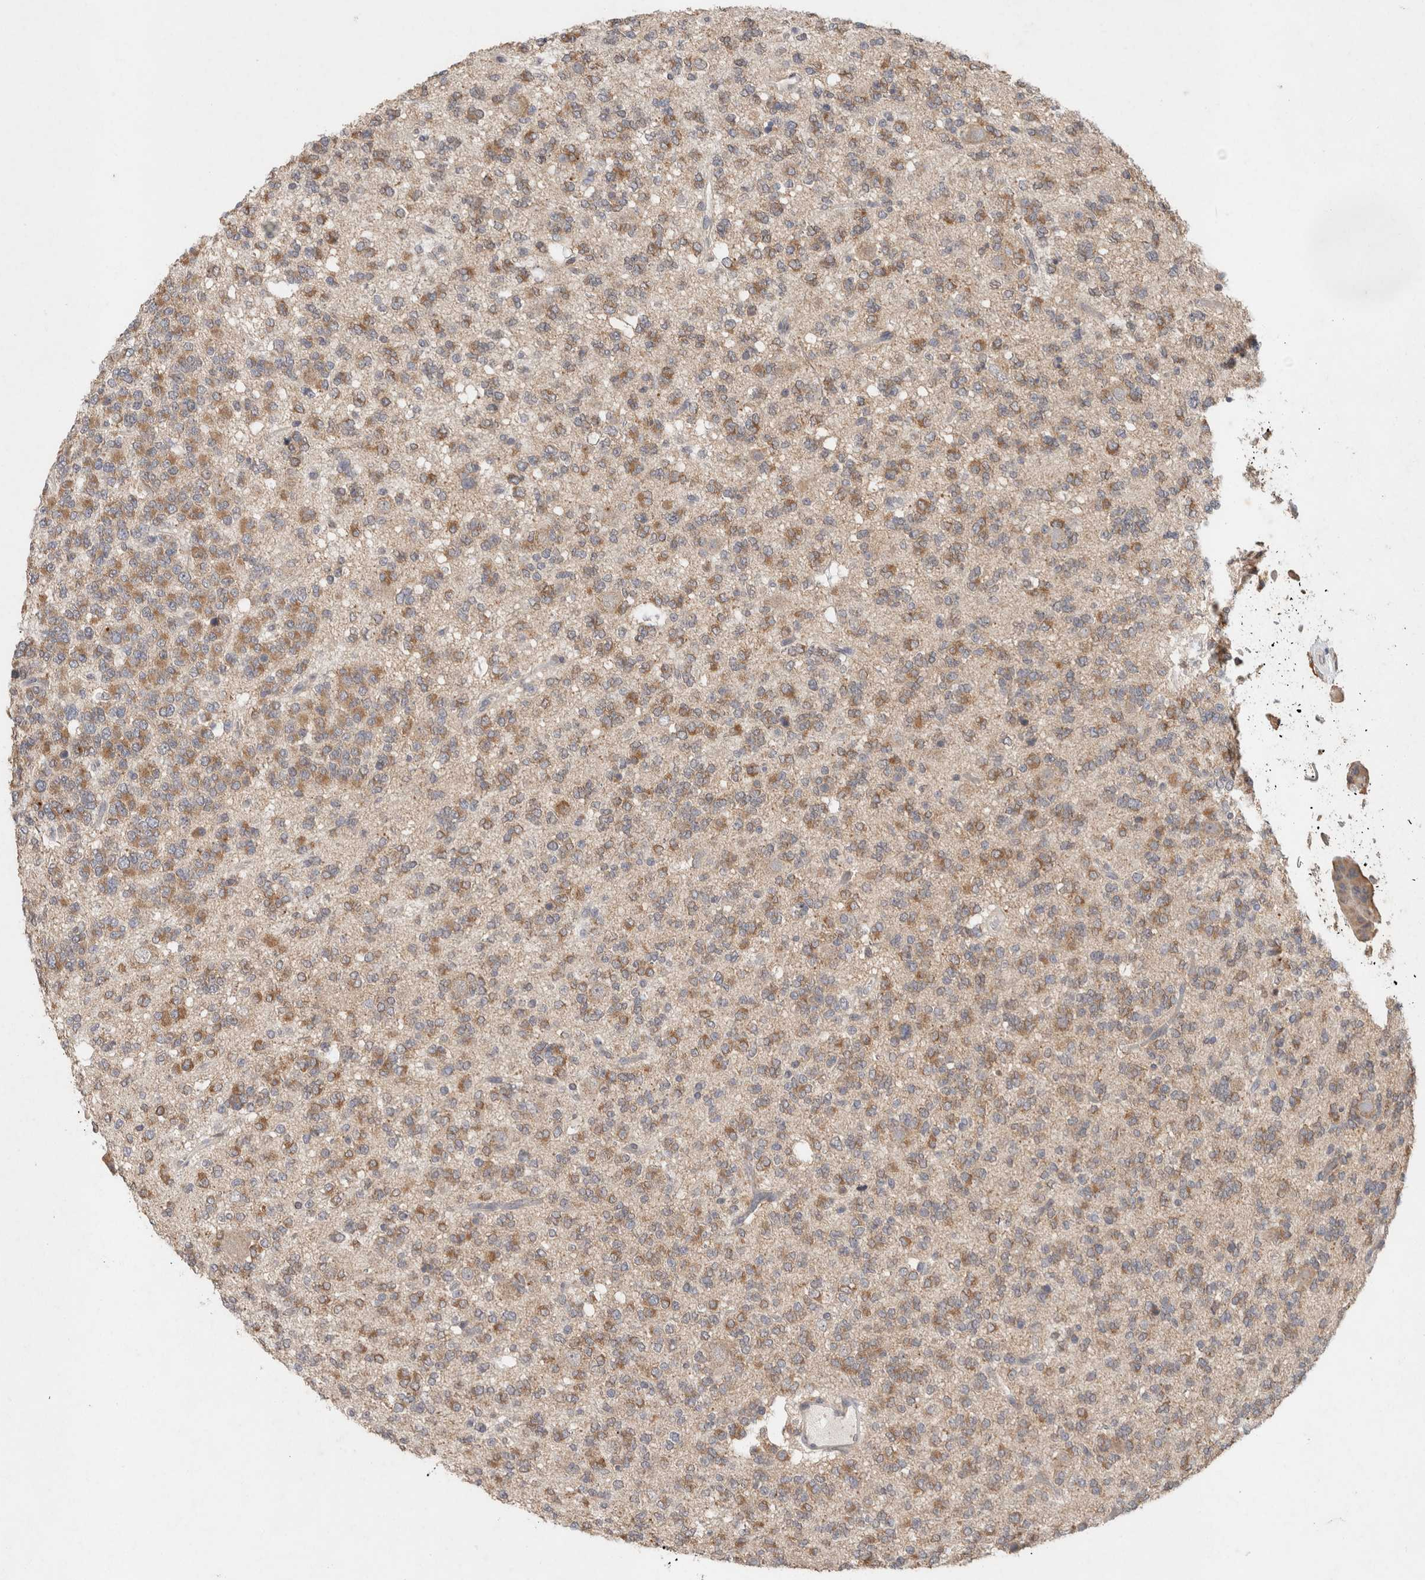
{"staining": {"intensity": "moderate", "quantity": ">75%", "location": "cytoplasmic/membranous"}, "tissue": "glioma", "cell_type": "Tumor cells", "image_type": "cancer", "snomed": [{"axis": "morphology", "description": "Glioma, malignant, Low grade"}, {"axis": "topography", "description": "Brain"}], "caption": "This is a histology image of IHC staining of glioma, which shows moderate expression in the cytoplasmic/membranous of tumor cells.", "gene": "RAB14", "patient": {"sex": "male", "age": 38}}